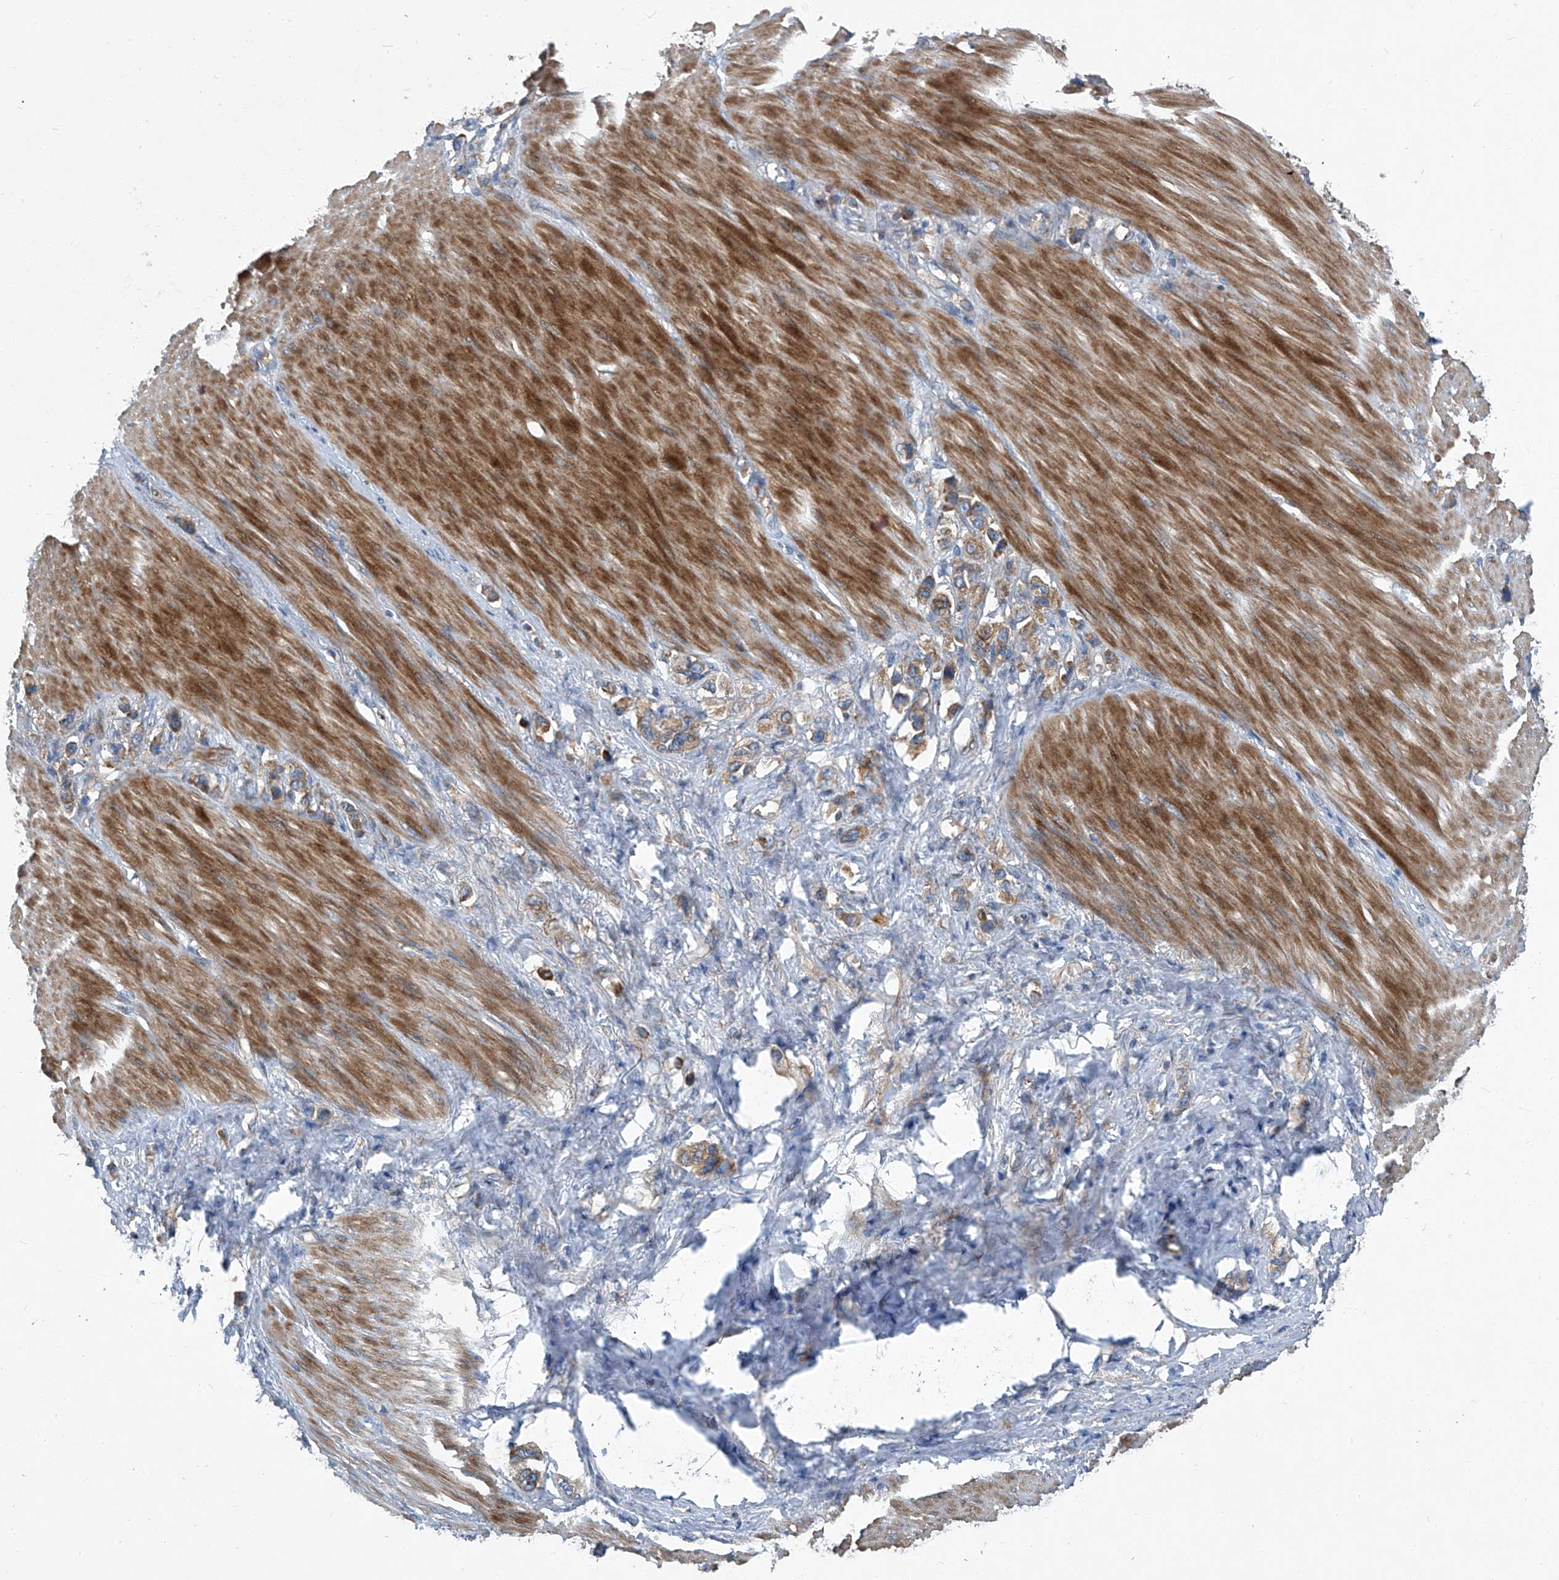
{"staining": {"intensity": "moderate", "quantity": "25%-75%", "location": "cytoplasmic/membranous"}, "tissue": "stomach cancer", "cell_type": "Tumor cells", "image_type": "cancer", "snomed": [{"axis": "morphology", "description": "Adenocarcinoma, NOS"}, {"axis": "topography", "description": "Stomach"}], "caption": "Protein expression by immunohistochemistry (IHC) exhibits moderate cytoplasmic/membranous staining in approximately 25%-75% of tumor cells in stomach adenocarcinoma. The staining was performed using DAB (3,3'-diaminobenzidine), with brown indicating positive protein expression. Nuclei are stained blue with hematoxylin.", "gene": "PIGH", "patient": {"sex": "female", "age": 65}}